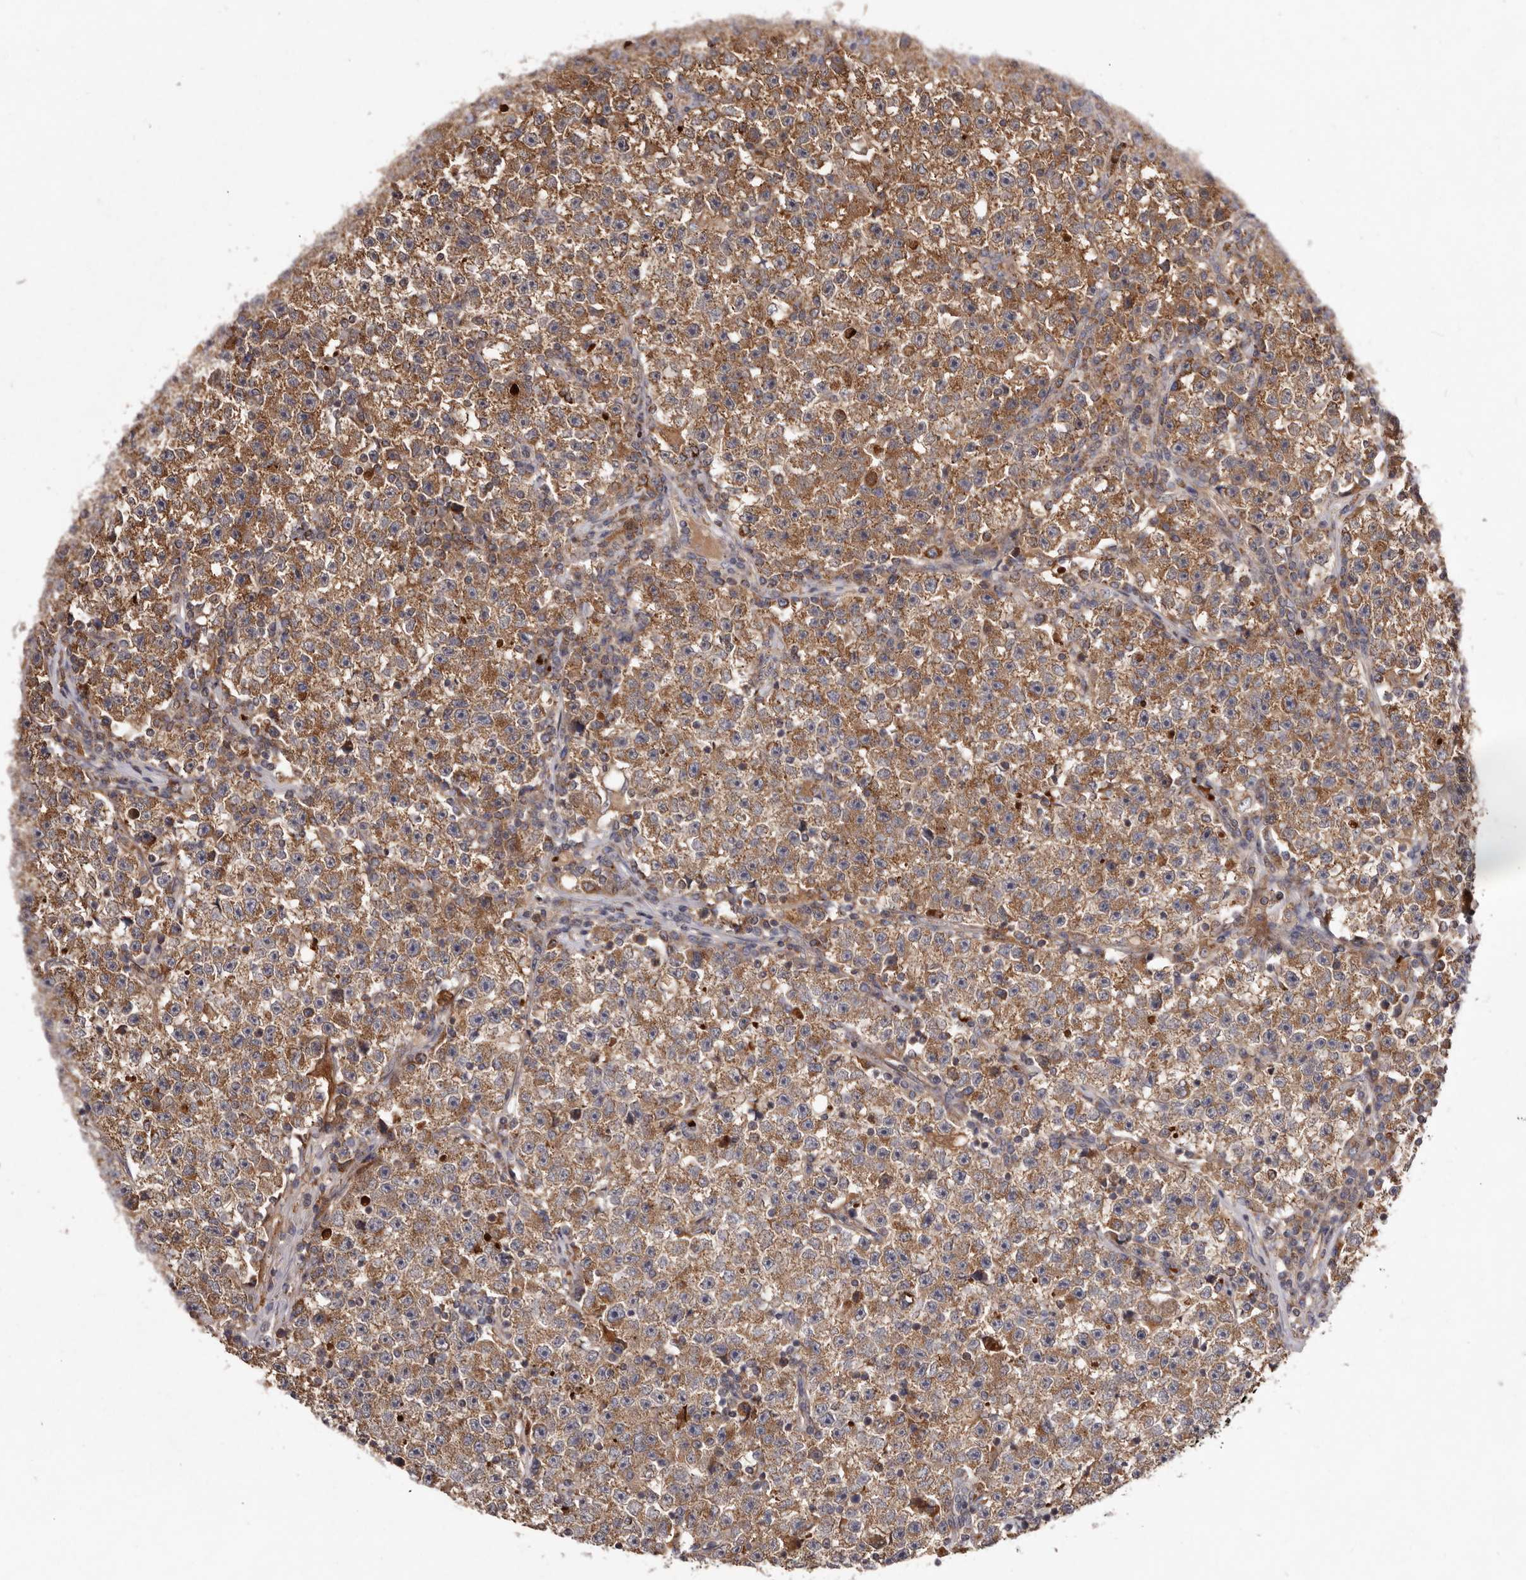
{"staining": {"intensity": "moderate", "quantity": ">75%", "location": "cytoplasmic/membranous"}, "tissue": "testis cancer", "cell_type": "Tumor cells", "image_type": "cancer", "snomed": [{"axis": "morphology", "description": "Seminoma, NOS"}, {"axis": "topography", "description": "Testis"}], "caption": "Testis cancer (seminoma) stained with a brown dye demonstrates moderate cytoplasmic/membranous positive staining in approximately >75% of tumor cells.", "gene": "GOT1L1", "patient": {"sex": "male", "age": 22}}